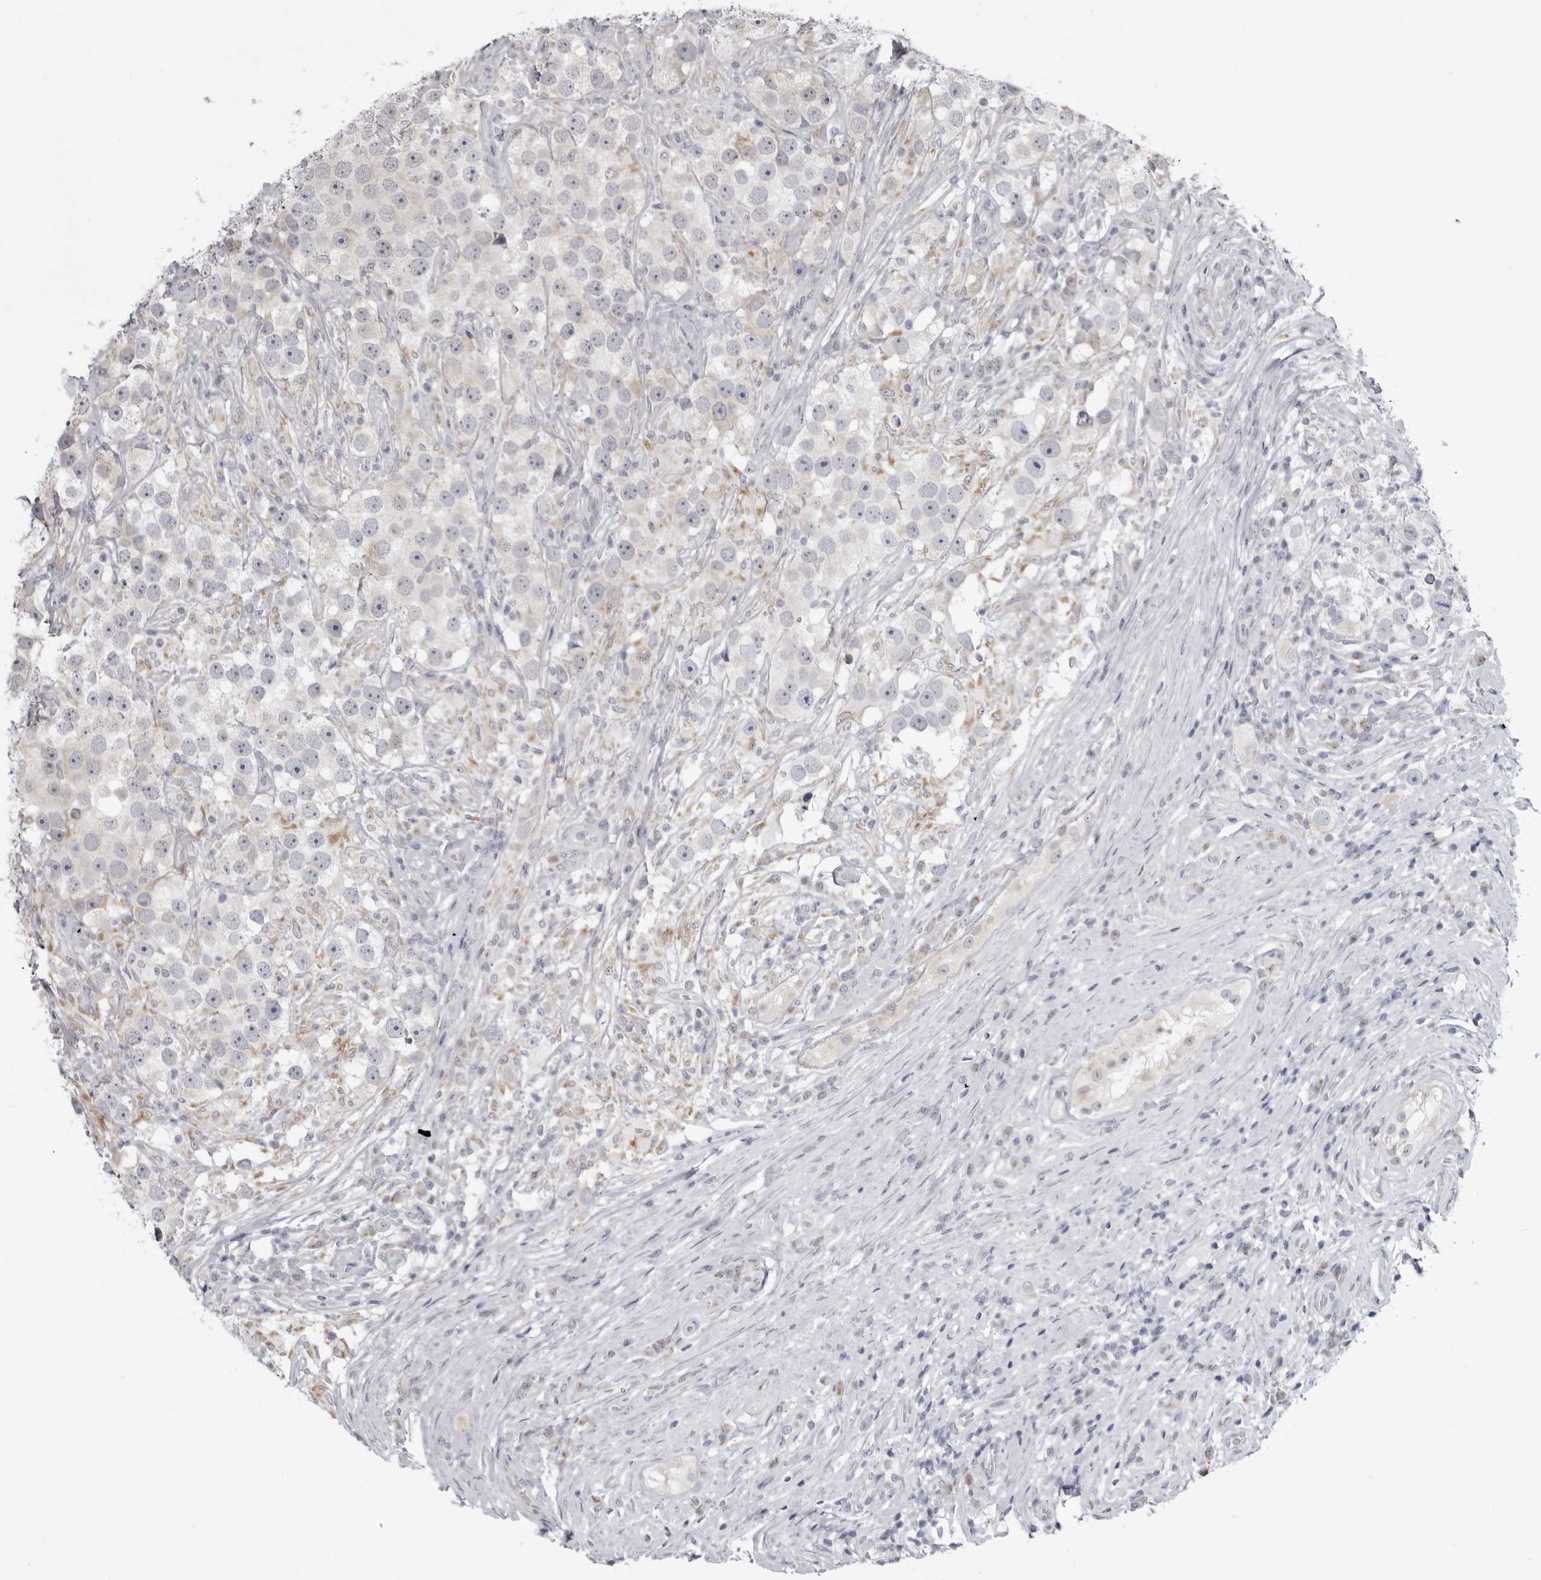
{"staining": {"intensity": "weak", "quantity": "<25%", "location": "cytoplasmic/membranous"}, "tissue": "testis cancer", "cell_type": "Tumor cells", "image_type": "cancer", "snomed": [{"axis": "morphology", "description": "Seminoma, NOS"}, {"axis": "topography", "description": "Testis"}], "caption": "Protein analysis of testis cancer shows no significant positivity in tumor cells. Nuclei are stained in blue.", "gene": "FH", "patient": {"sex": "male", "age": 49}}